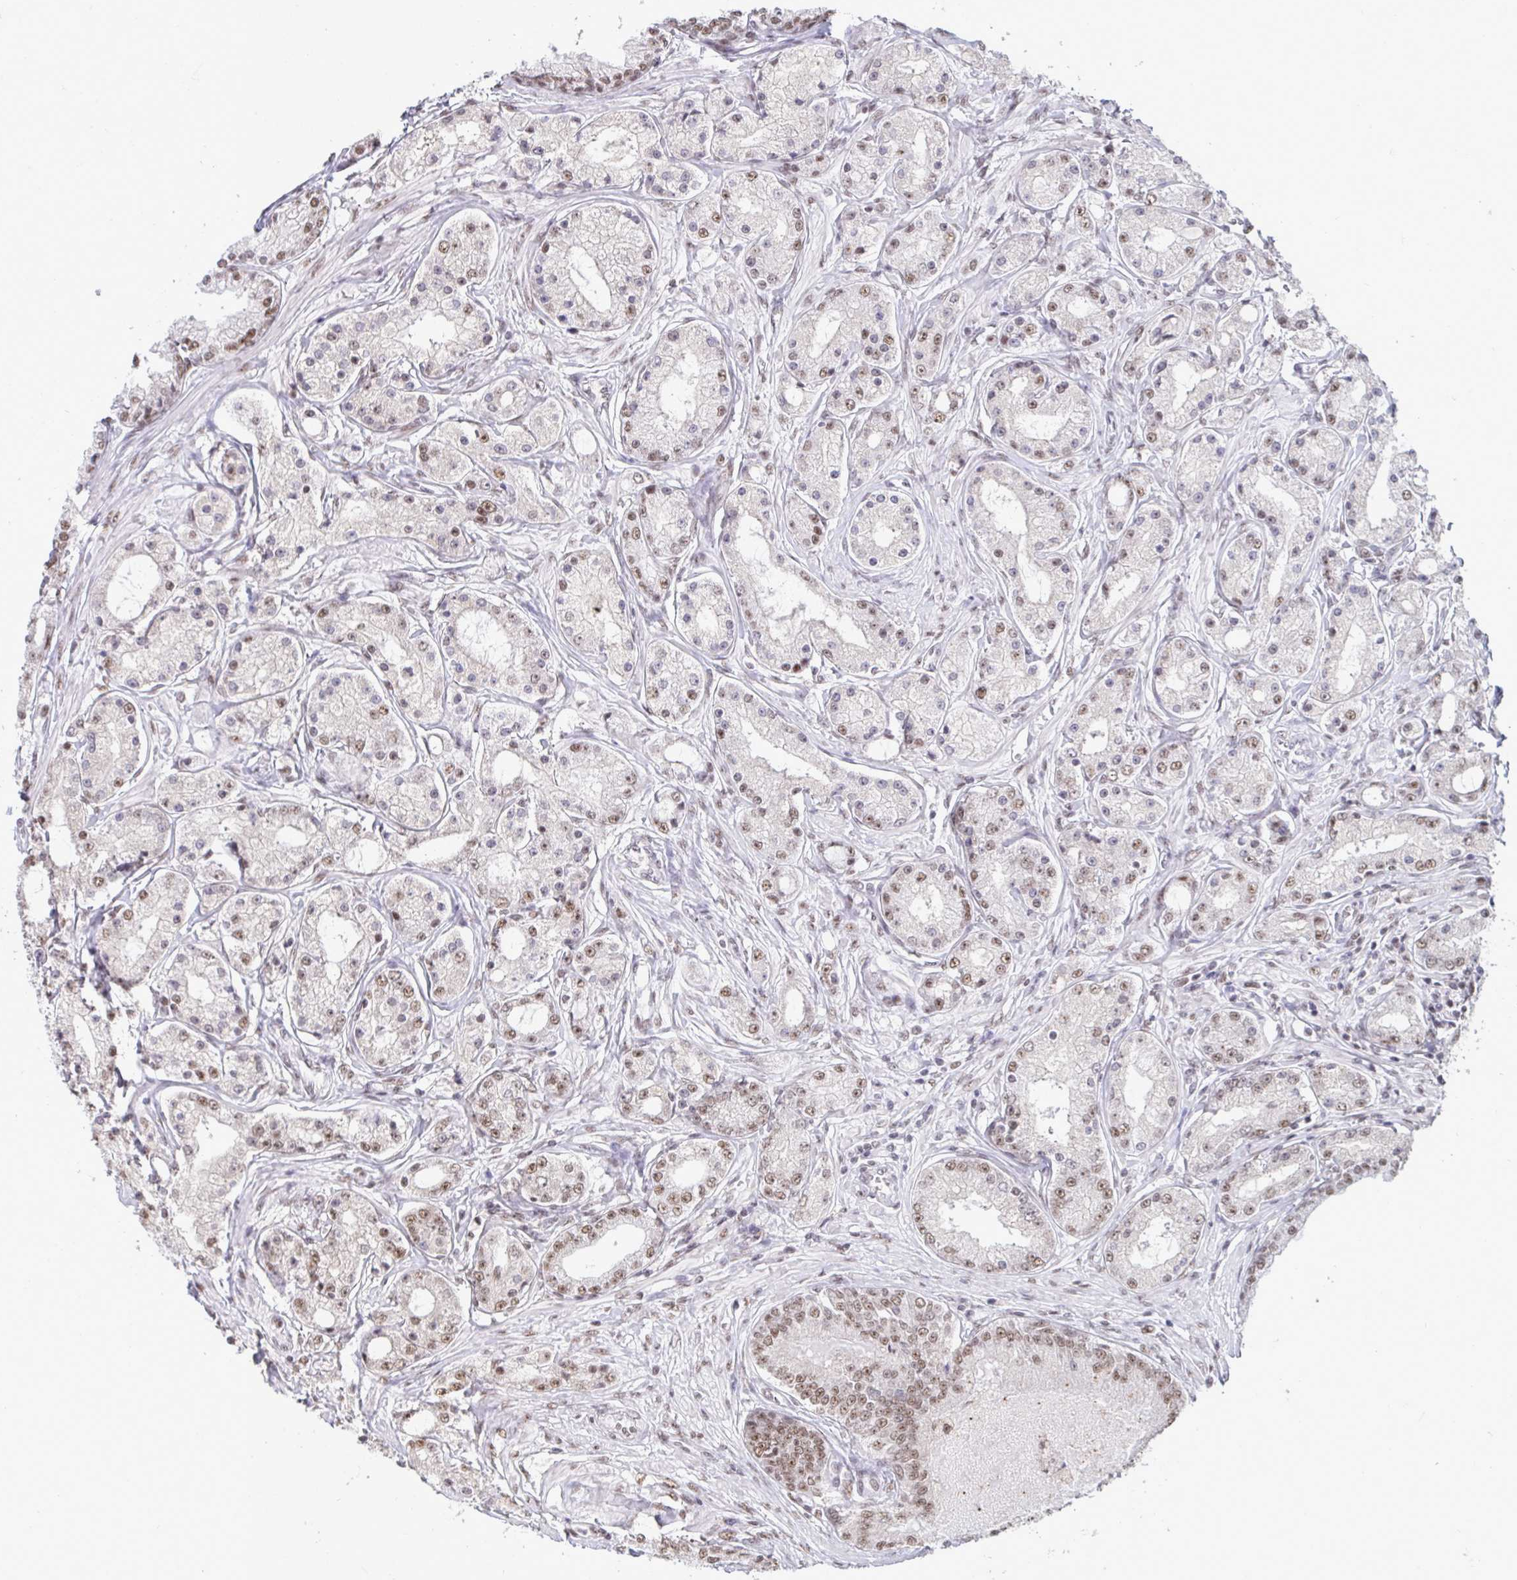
{"staining": {"intensity": "weak", "quantity": ">75%", "location": "nuclear"}, "tissue": "prostate cancer", "cell_type": "Tumor cells", "image_type": "cancer", "snomed": [{"axis": "morphology", "description": "Adenocarcinoma, High grade"}, {"axis": "topography", "description": "Prostate"}], "caption": "Immunohistochemistry (IHC) image of prostate cancer (high-grade adenocarcinoma) stained for a protein (brown), which shows low levels of weak nuclear staining in approximately >75% of tumor cells.", "gene": "PUF60", "patient": {"sex": "male", "age": 66}}